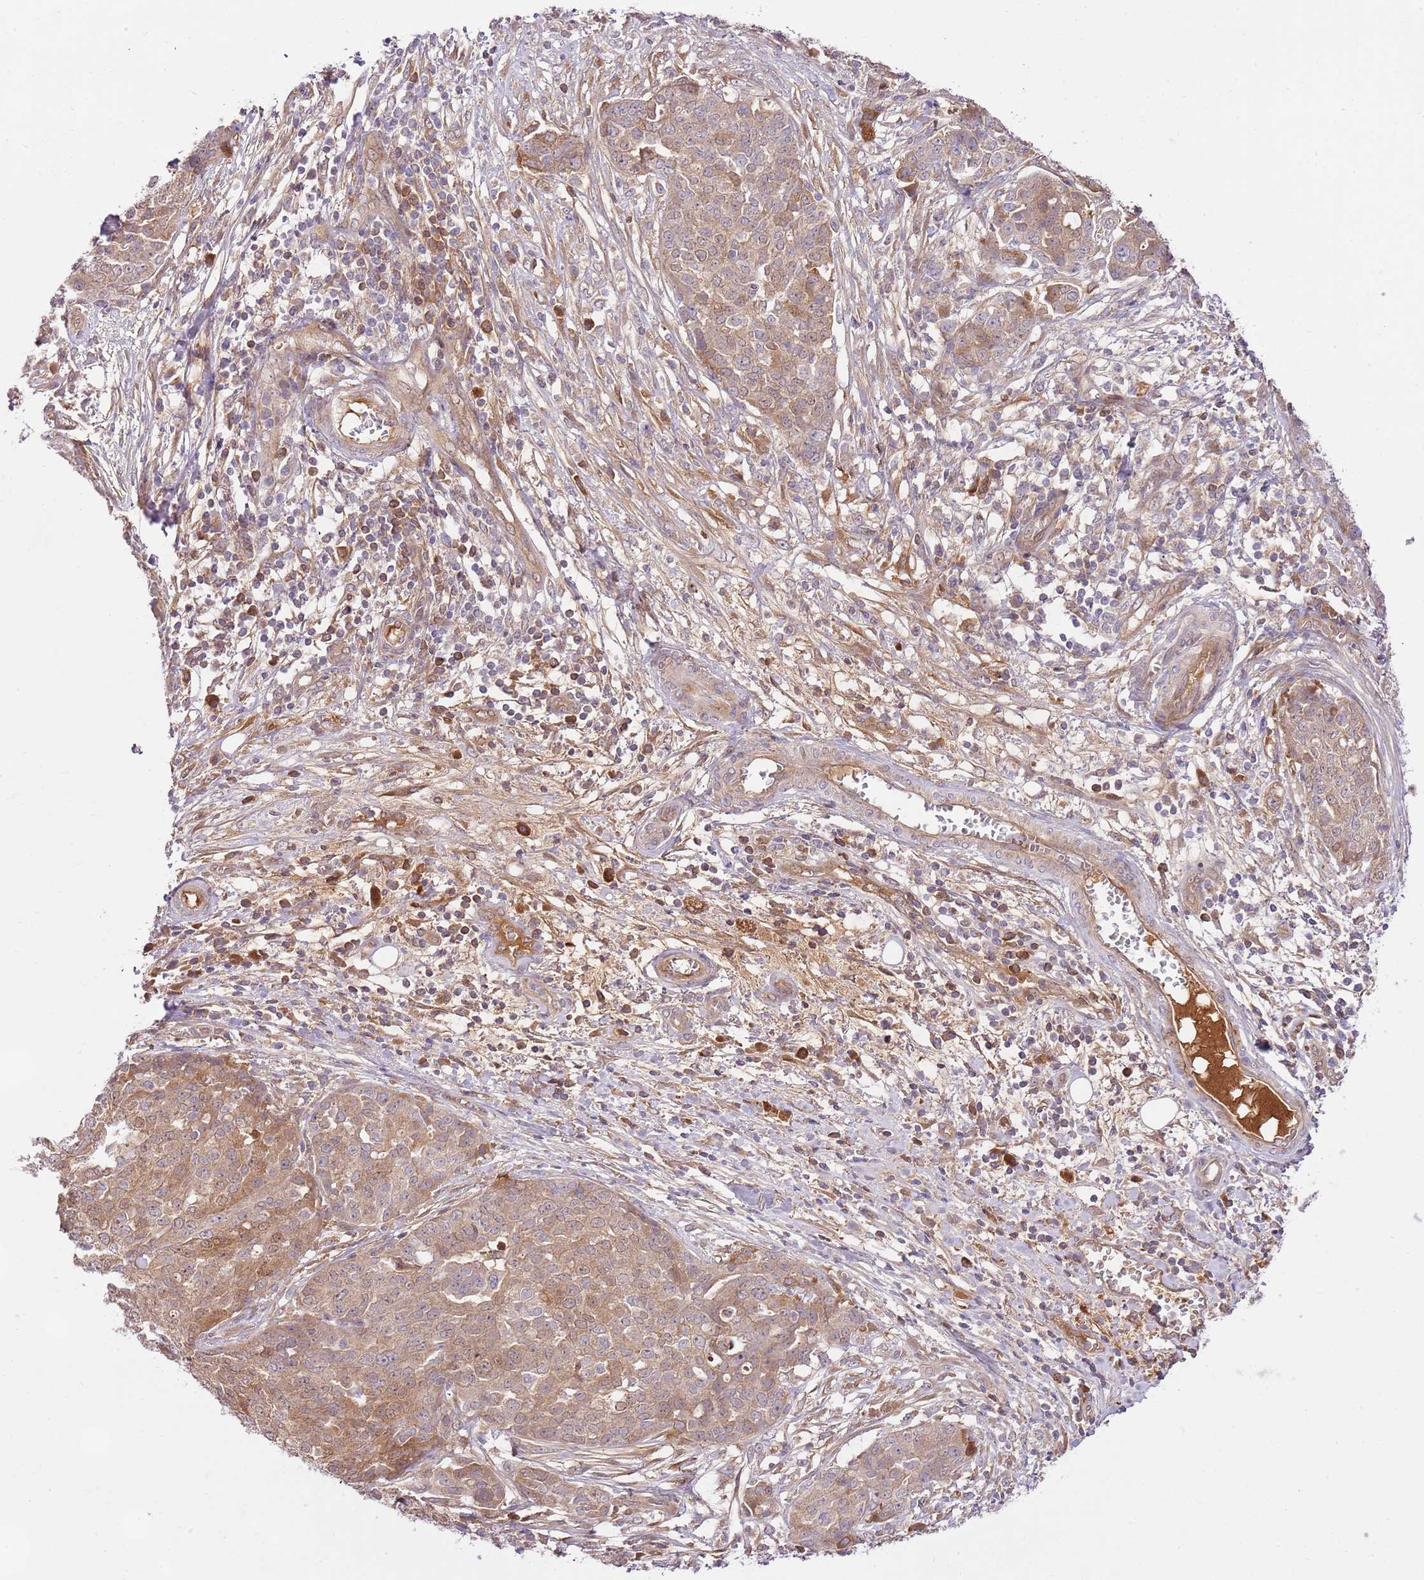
{"staining": {"intensity": "moderate", "quantity": ">75%", "location": "cytoplasmic/membranous"}, "tissue": "ovarian cancer", "cell_type": "Tumor cells", "image_type": "cancer", "snomed": [{"axis": "morphology", "description": "Cystadenocarcinoma, serous, NOS"}, {"axis": "topography", "description": "Soft tissue"}, {"axis": "topography", "description": "Ovary"}], "caption": "Immunohistochemistry image of neoplastic tissue: human serous cystadenocarcinoma (ovarian) stained using immunohistochemistry (IHC) reveals medium levels of moderate protein expression localized specifically in the cytoplasmic/membranous of tumor cells, appearing as a cytoplasmic/membranous brown color.", "gene": "C8G", "patient": {"sex": "female", "age": 57}}